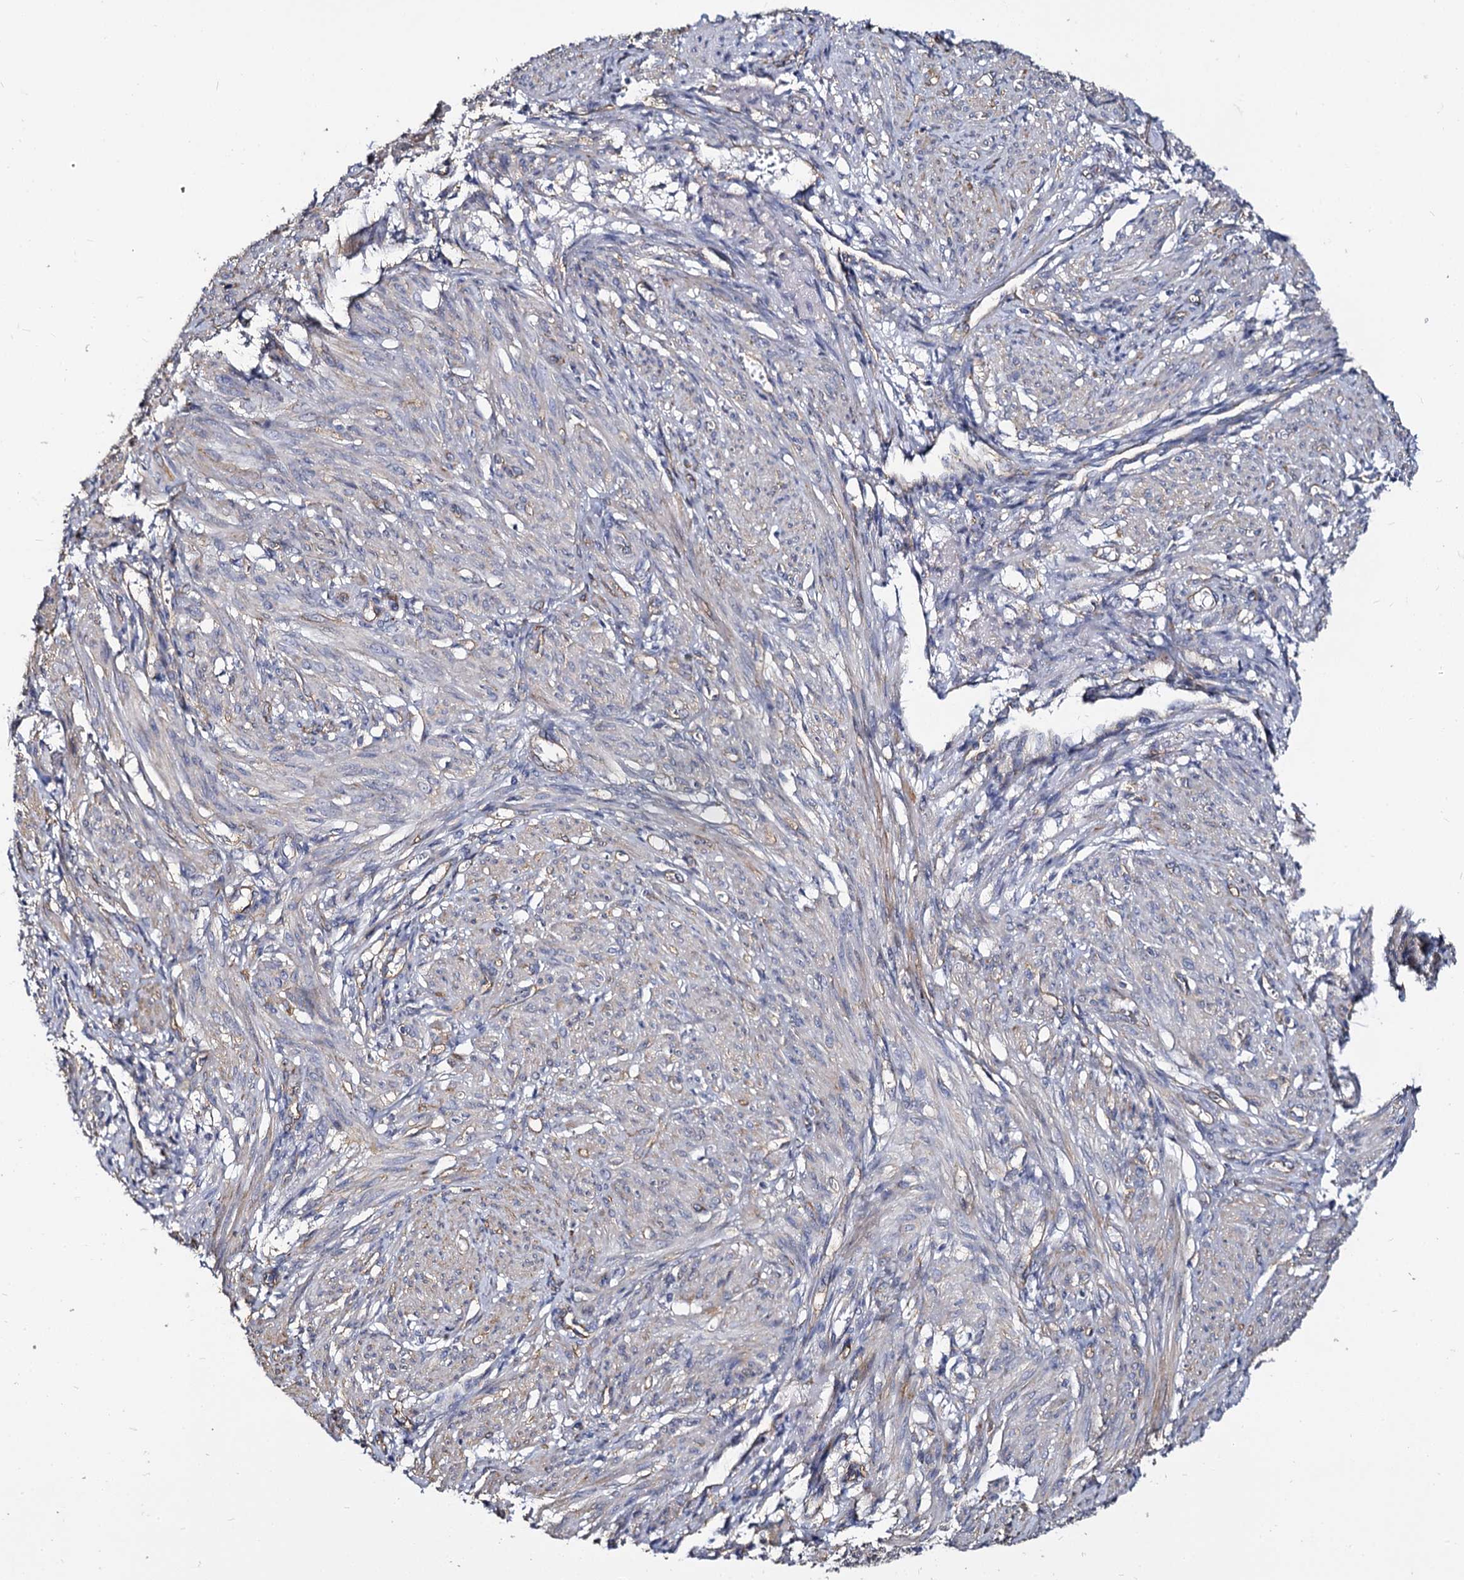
{"staining": {"intensity": "negative", "quantity": "none", "location": "none"}, "tissue": "smooth muscle", "cell_type": "Smooth muscle cells", "image_type": "normal", "snomed": [{"axis": "morphology", "description": "Normal tissue, NOS"}, {"axis": "topography", "description": "Smooth muscle"}], "caption": "Histopathology image shows no significant protein staining in smooth muscle cells of normal smooth muscle.", "gene": "CBFB", "patient": {"sex": "female", "age": 39}}